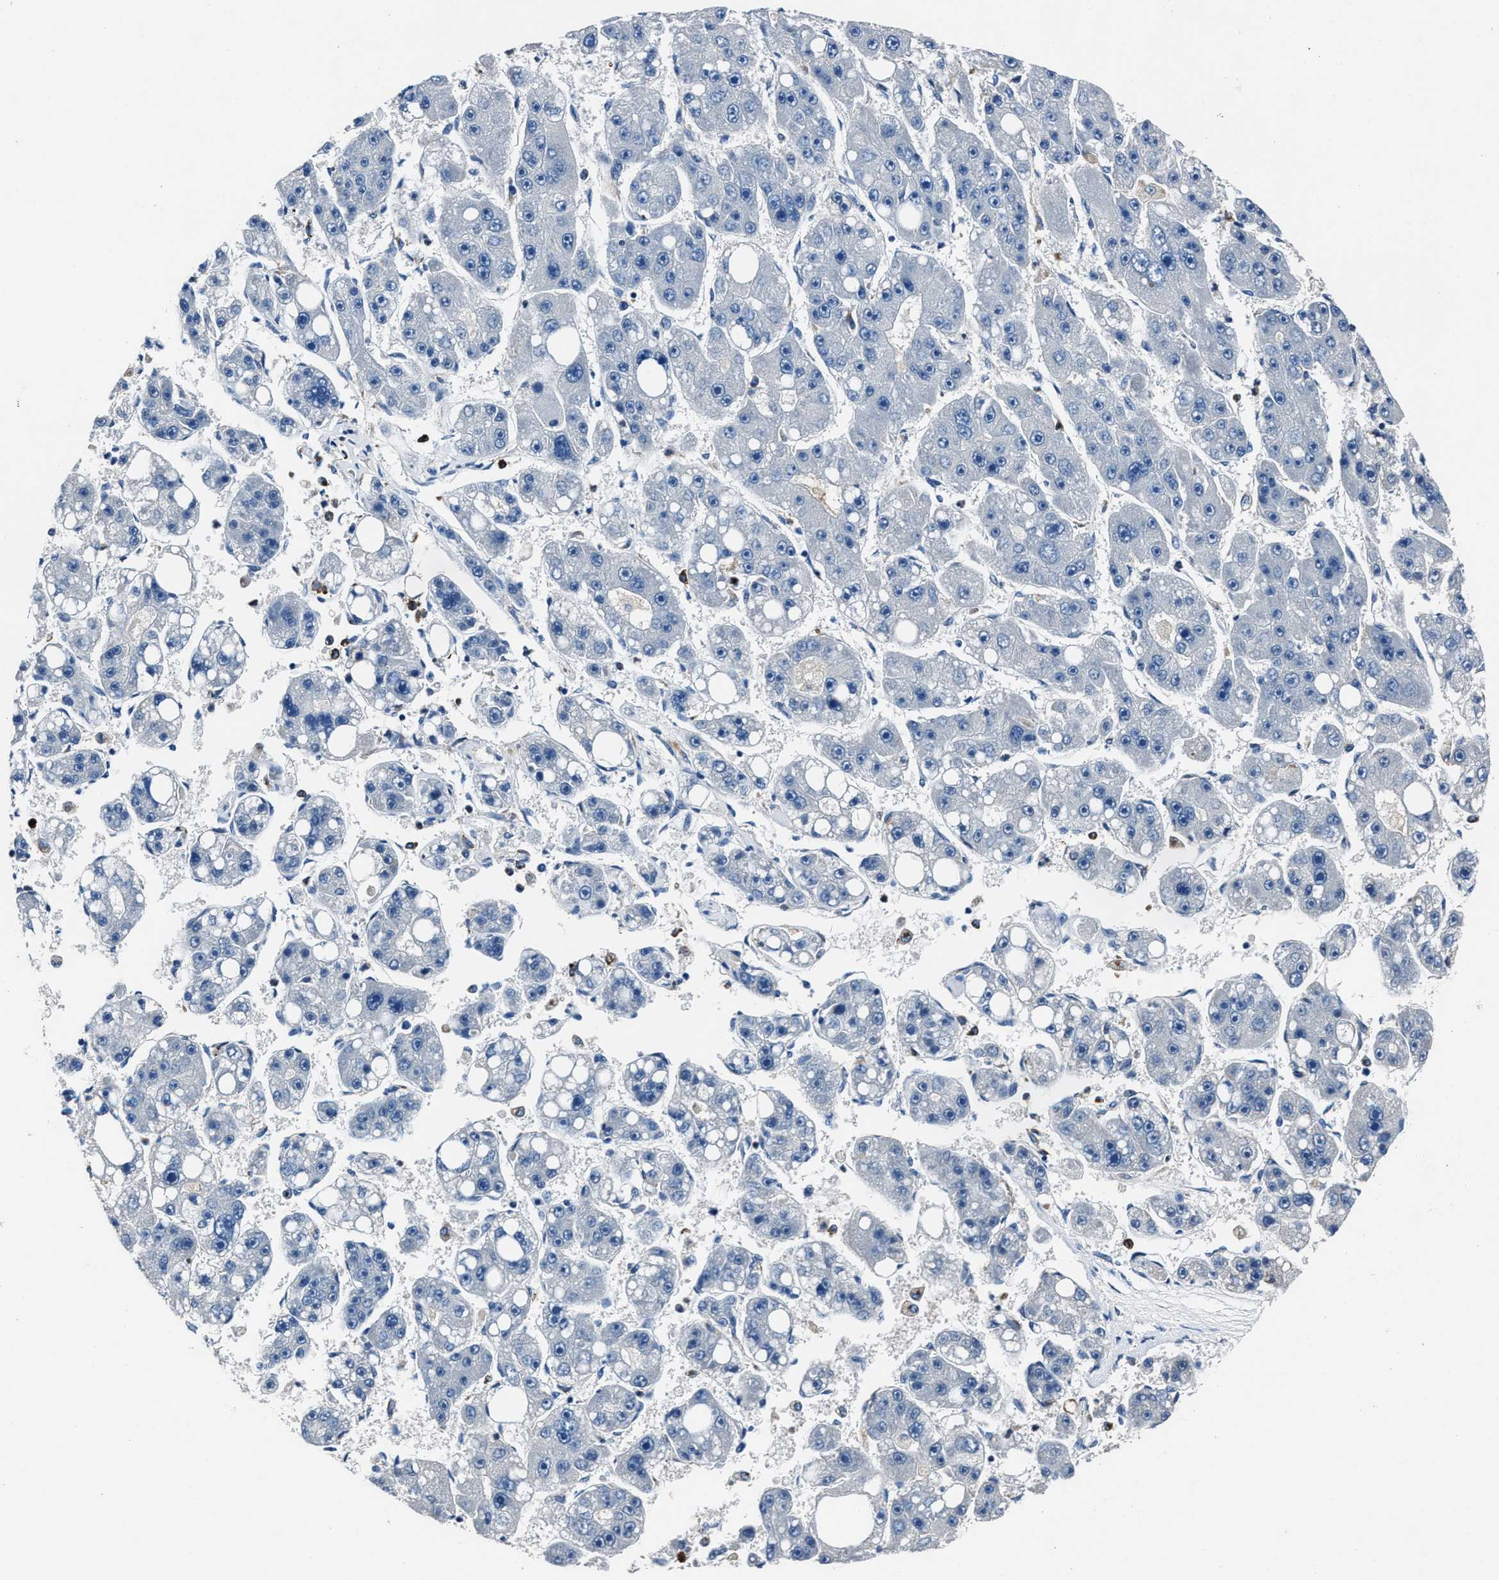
{"staining": {"intensity": "negative", "quantity": "none", "location": "none"}, "tissue": "liver cancer", "cell_type": "Tumor cells", "image_type": "cancer", "snomed": [{"axis": "morphology", "description": "Carcinoma, Hepatocellular, NOS"}, {"axis": "topography", "description": "Liver"}], "caption": "There is no significant positivity in tumor cells of liver cancer.", "gene": "FGL2", "patient": {"sex": "female", "age": 61}}